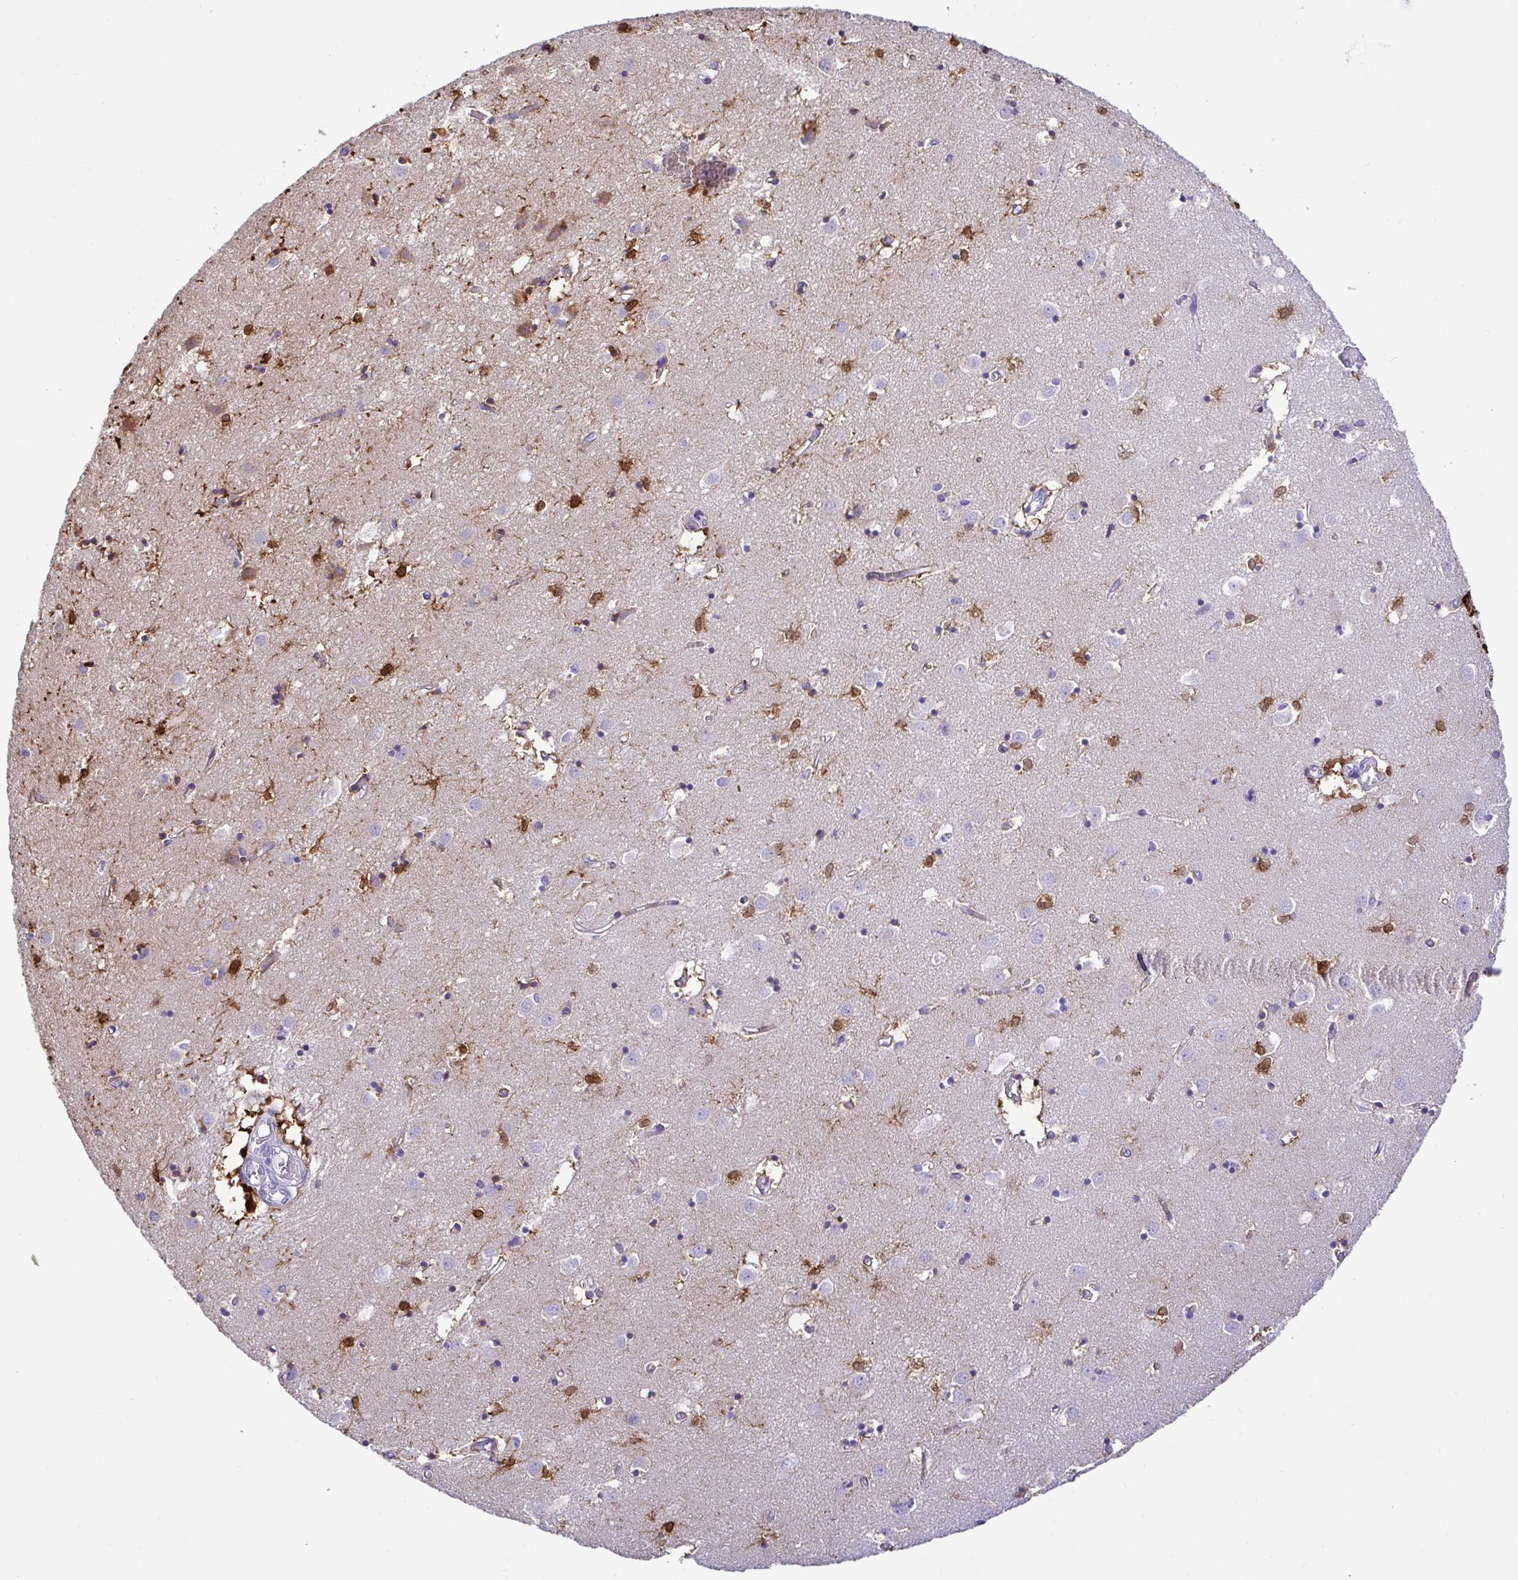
{"staining": {"intensity": "moderate", "quantity": "25%-75%", "location": "cytoplasmic/membranous"}, "tissue": "caudate", "cell_type": "Glial cells", "image_type": "normal", "snomed": [{"axis": "morphology", "description": "Normal tissue, NOS"}, {"axis": "topography", "description": "Lateral ventricle wall"}], "caption": "This histopathology image displays unremarkable caudate stained with IHC to label a protein in brown. The cytoplasmic/membranous of glial cells show moderate positivity for the protein. Nuclei are counter-stained blue.", "gene": "BACE2", "patient": {"sex": "male", "age": 70}}